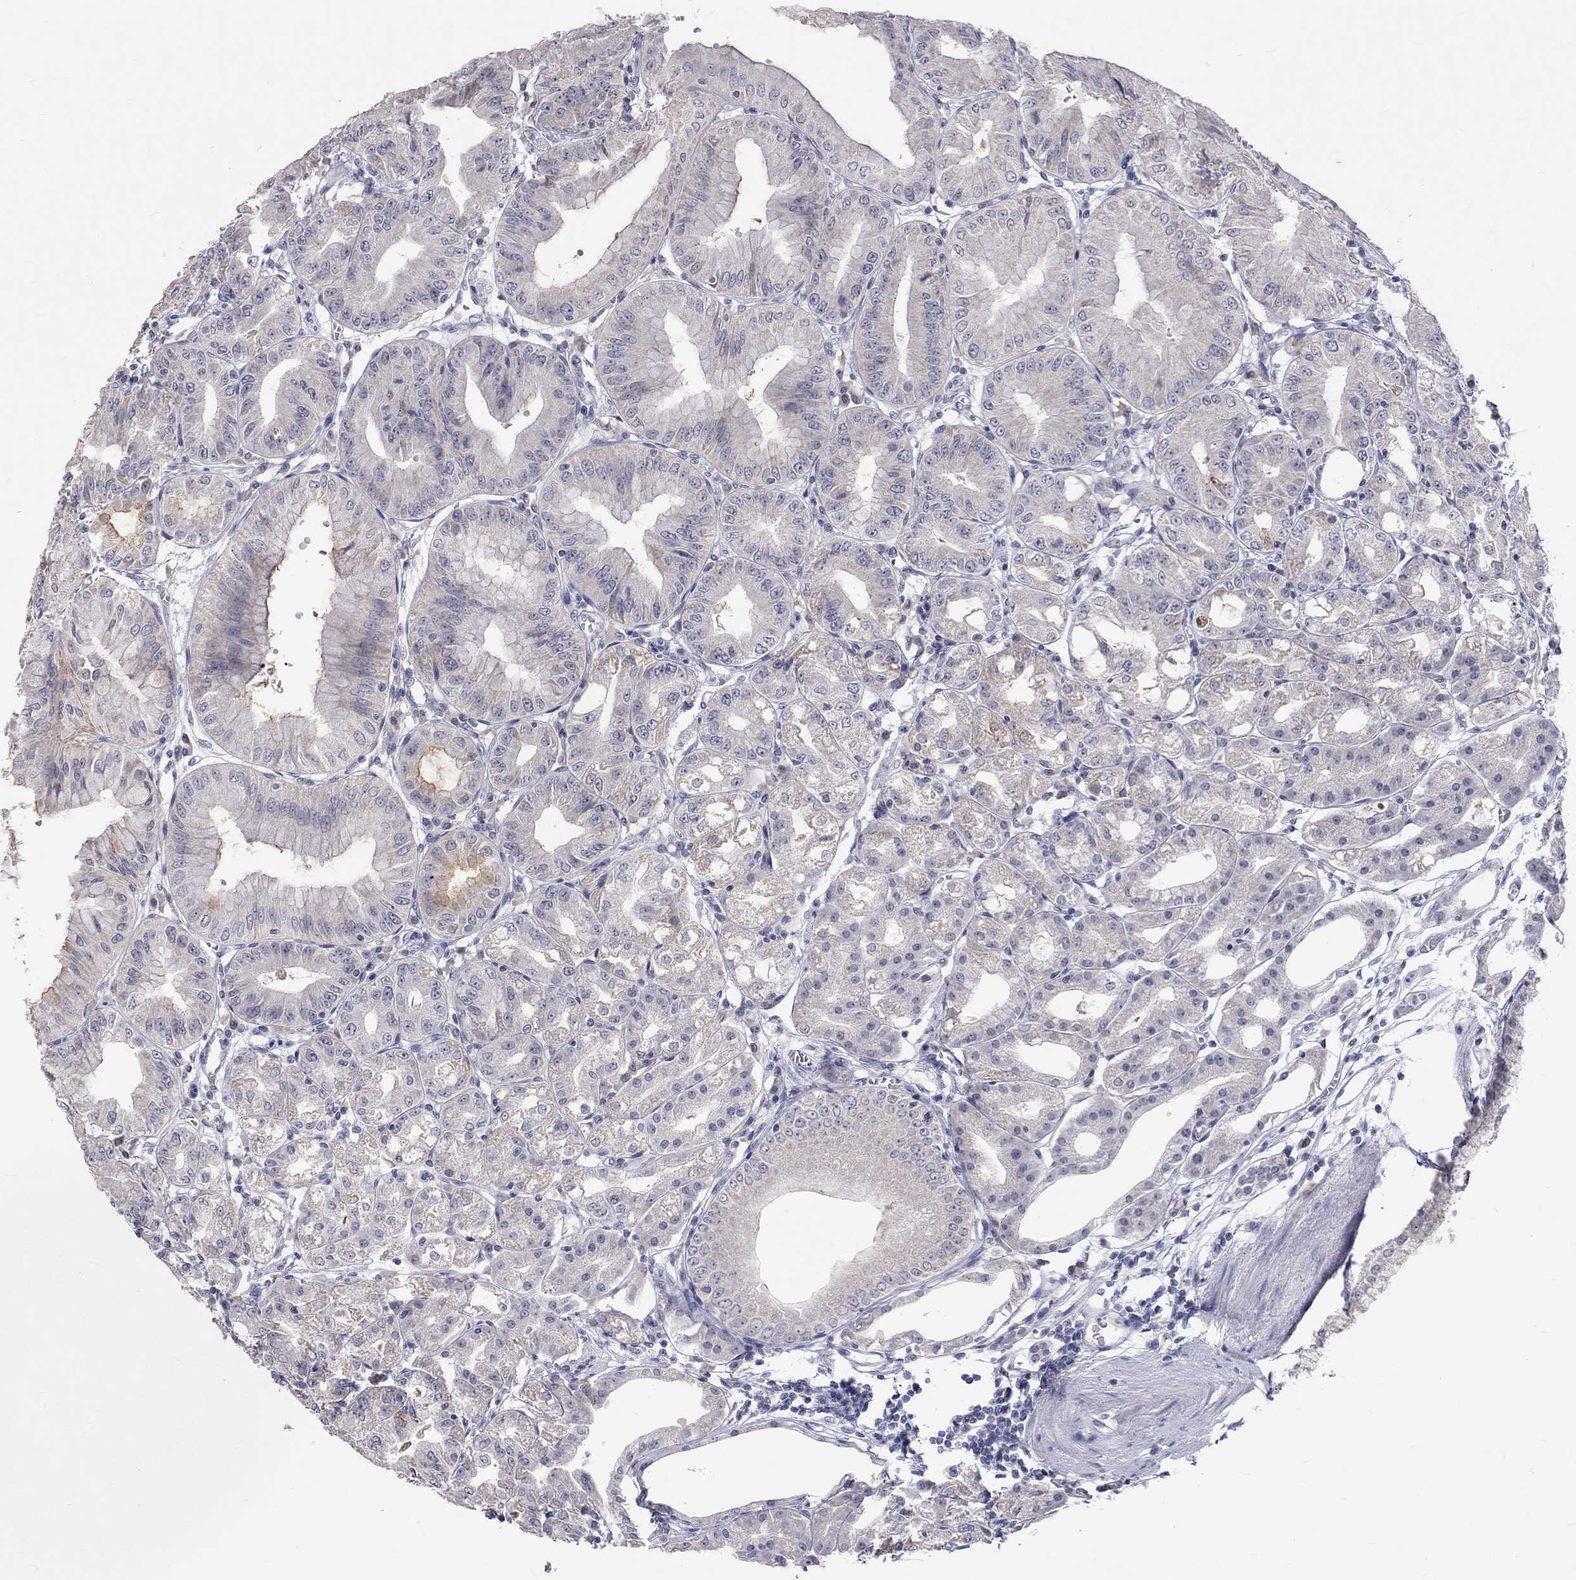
{"staining": {"intensity": "weak", "quantity": "<25%", "location": "cytoplasmic/membranous"}, "tissue": "stomach", "cell_type": "Glandular cells", "image_type": "normal", "snomed": [{"axis": "morphology", "description": "Normal tissue, NOS"}, {"axis": "topography", "description": "Stomach"}], "caption": "Immunohistochemistry micrograph of normal stomach: human stomach stained with DAB shows no significant protein expression in glandular cells.", "gene": "TMEM143", "patient": {"sex": "male", "age": 71}}